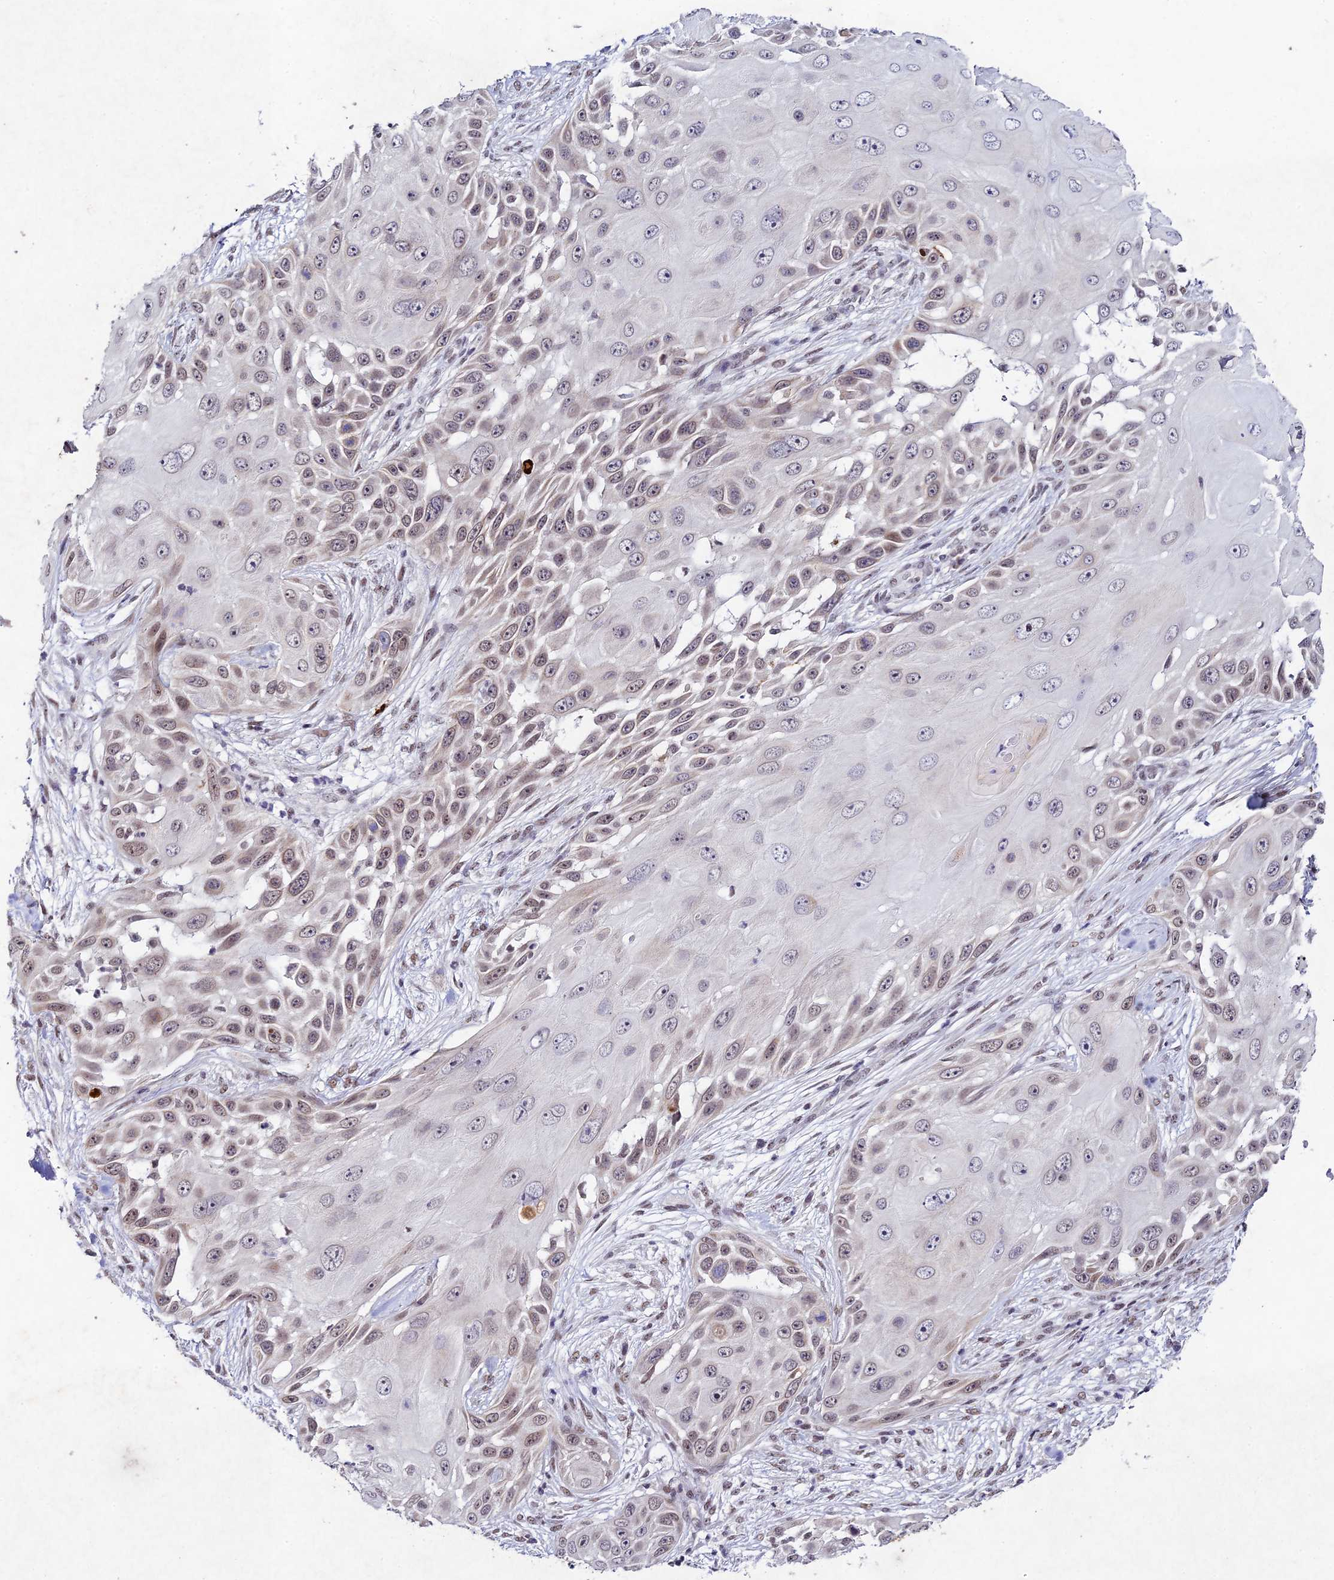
{"staining": {"intensity": "weak", "quantity": "<25%", "location": "nuclear"}, "tissue": "skin cancer", "cell_type": "Tumor cells", "image_type": "cancer", "snomed": [{"axis": "morphology", "description": "Squamous cell carcinoma, NOS"}, {"axis": "topography", "description": "Skin"}], "caption": "DAB immunohistochemical staining of skin cancer (squamous cell carcinoma) reveals no significant positivity in tumor cells.", "gene": "RAVER1", "patient": {"sex": "female", "age": 44}}